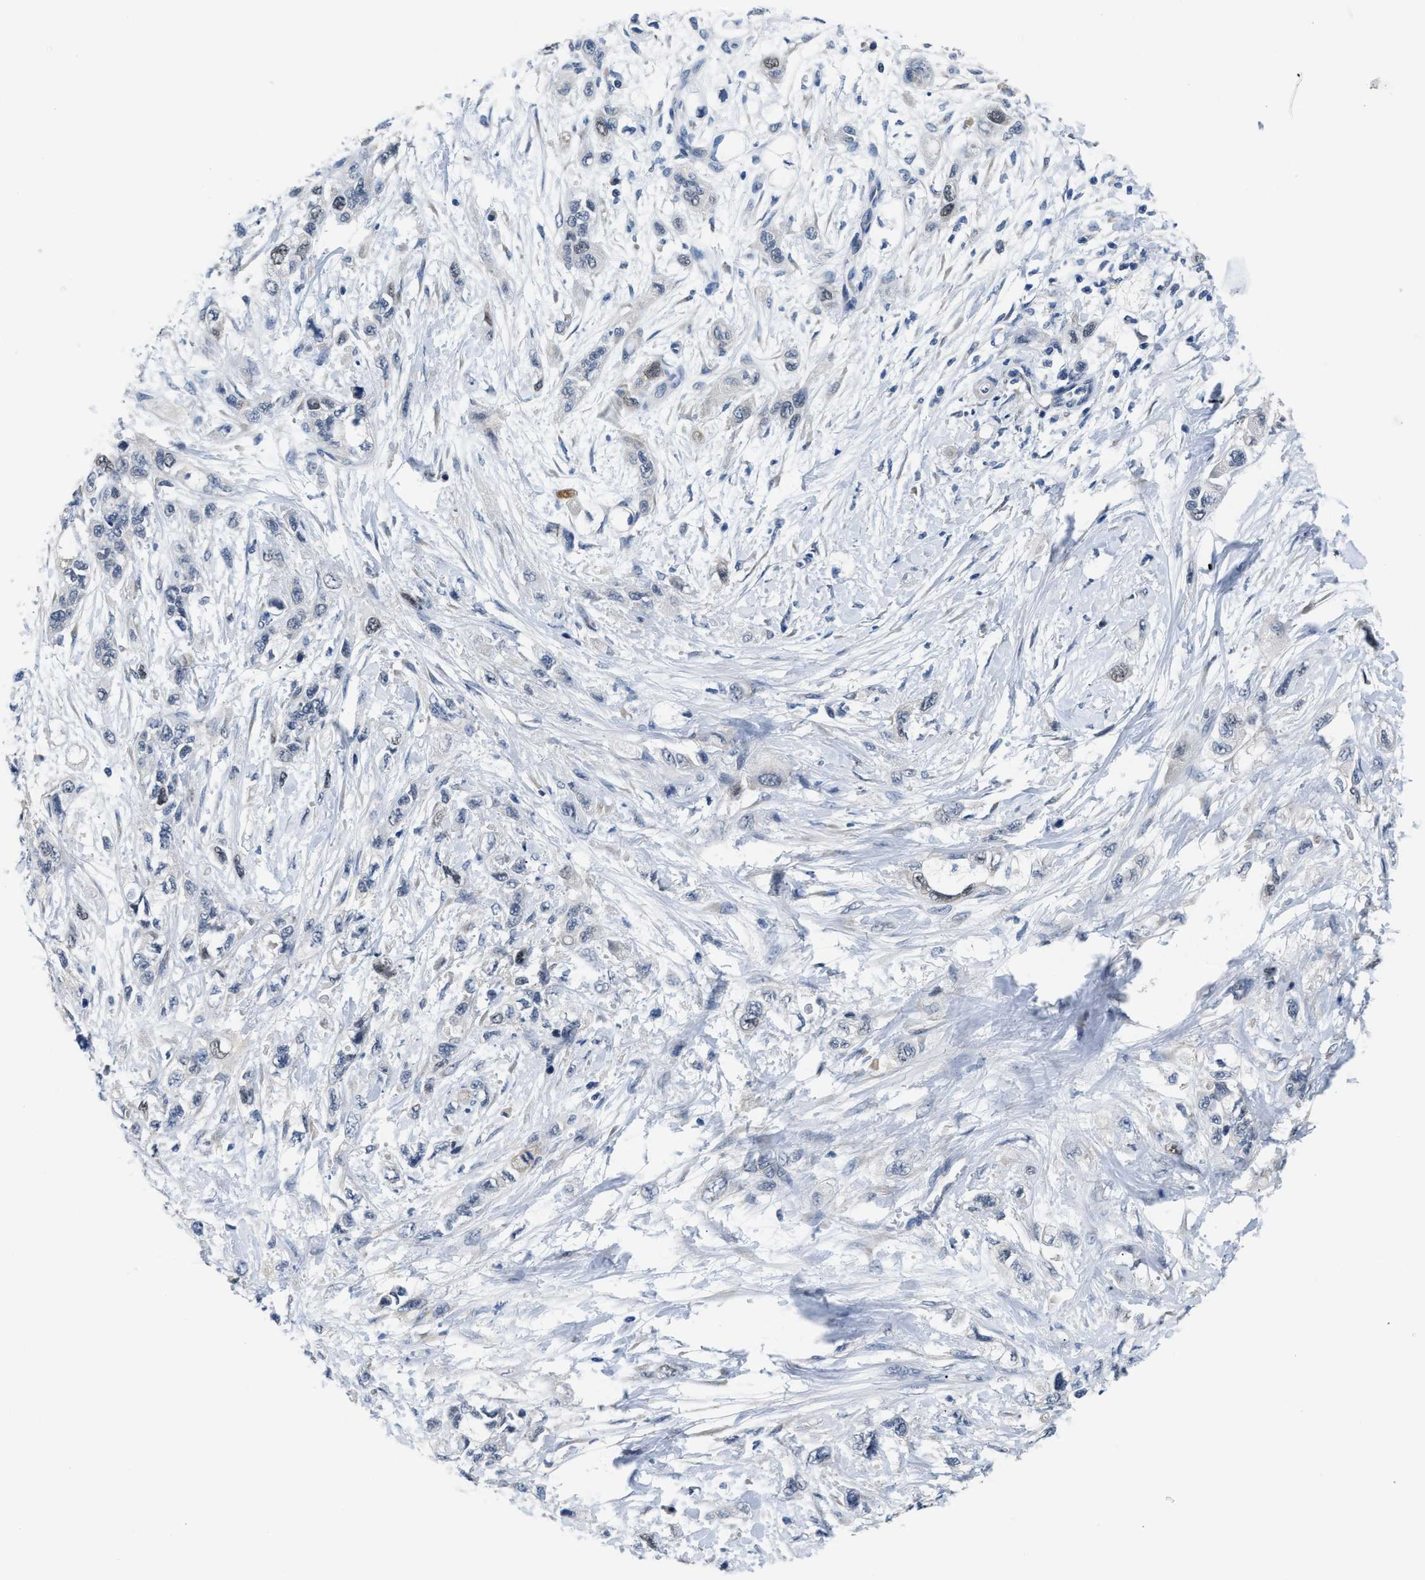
{"staining": {"intensity": "negative", "quantity": "none", "location": "none"}, "tissue": "pancreatic cancer", "cell_type": "Tumor cells", "image_type": "cancer", "snomed": [{"axis": "morphology", "description": "Adenocarcinoma, NOS"}, {"axis": "topography", "description": "Pancreas"}], "caption": "Immunohistochemistry (IHC) micrograph of human adenocarcinoma (pancreatic) stained for a protein (brown), which reveals no expression in tumor cells. (Brightfield microscopy of DAB (3,3'-diaminobenzidine) IHC at high magnification).", "gene": "CLGN", "patient": {"sex": "male", "age": 74}}